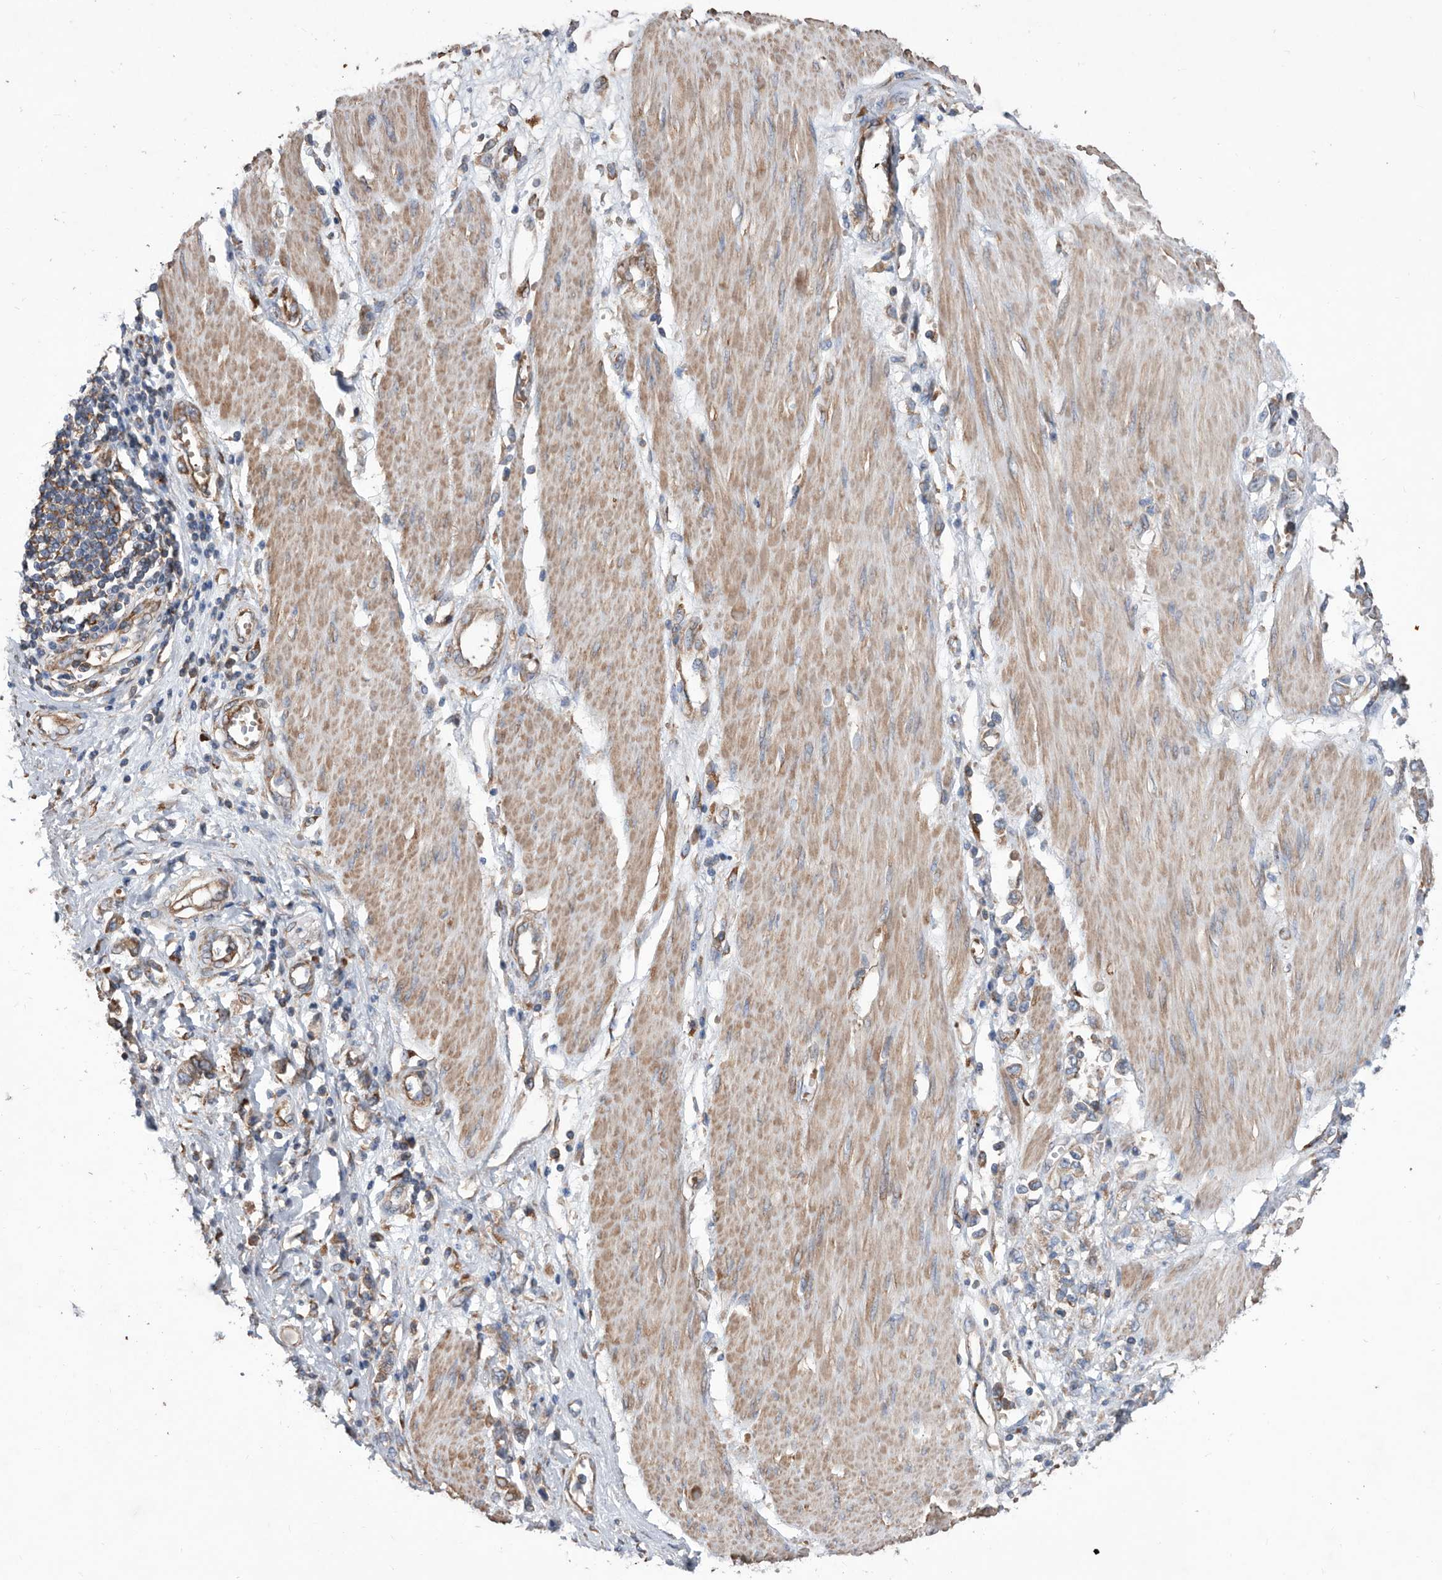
{"staining": {"intensity": "weak", "quantity": "25%-75%", "location": "cytoplasmic/membranous"}, "tissue": "stomach cancer", "cell_type": "Tumor cells", "image_type": "cancer", "snomed": [{"axis": "morphology", "description": "Adenocarcinoma, NOS"}, {"axis": "topography", "description": "Stomach"}], "caption": "DAB immunohistochemical staining of stomach cancer displays weak cytoplasmic/membranous protein expression in approximately 25%-75% of tumor cells.", "gene": "ATP13A3", "patient": {"sex": "female", "age": 76}}